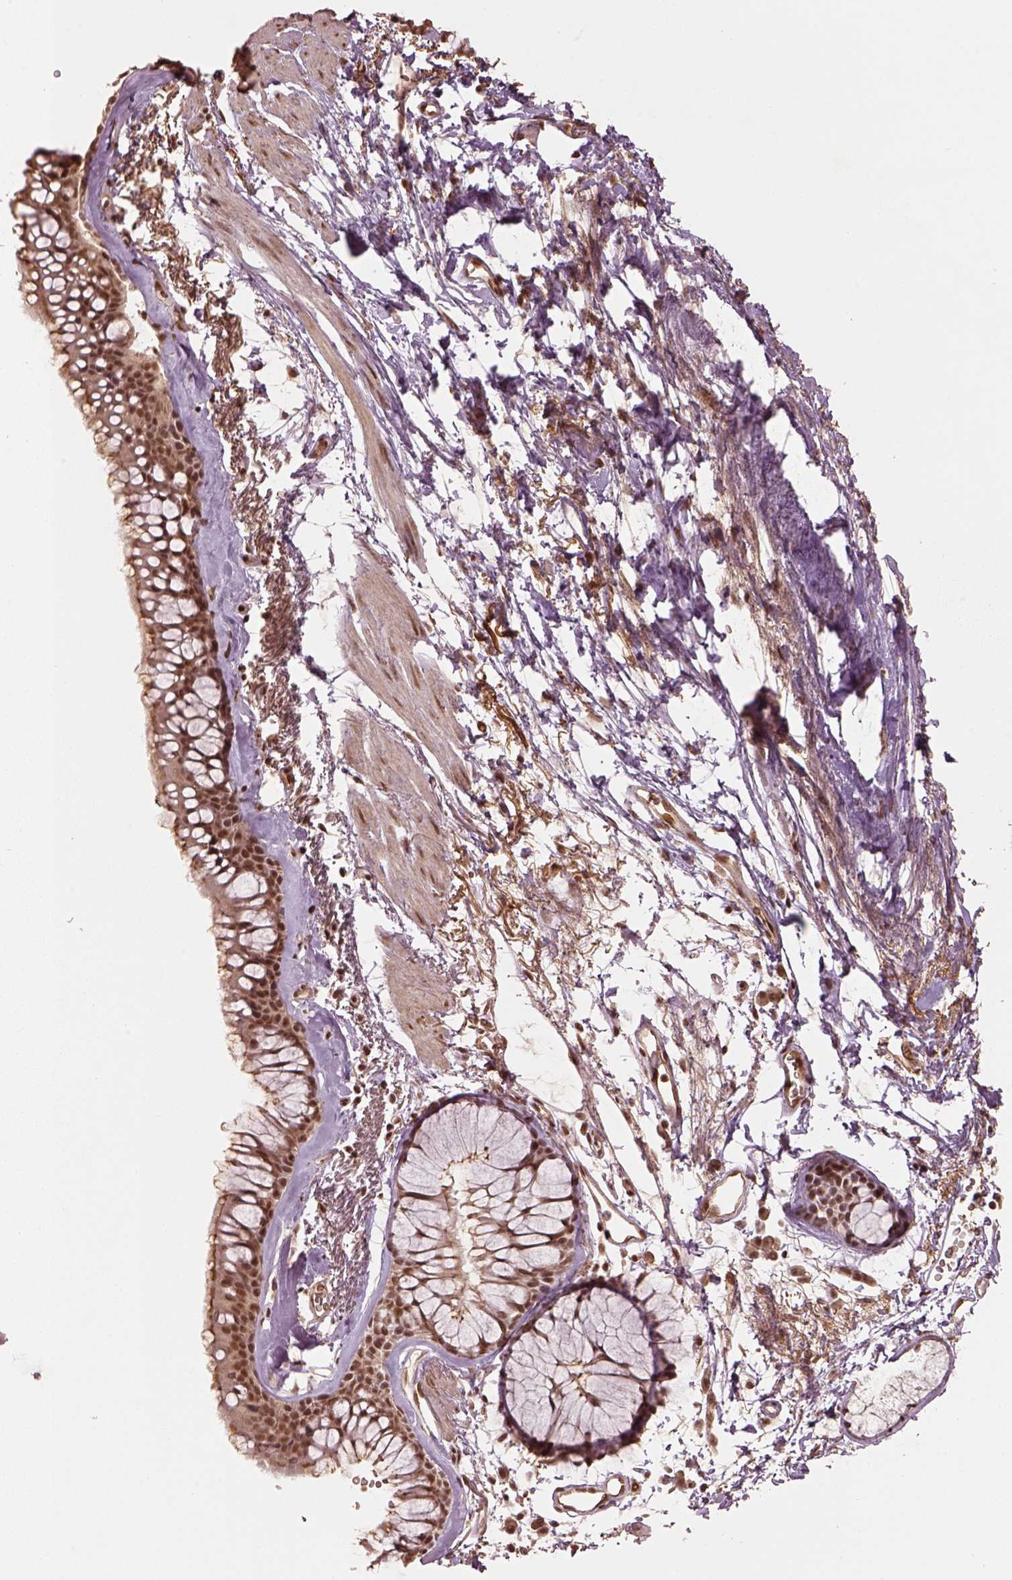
{"staining": {"intensity": "strong", "quantity": ">75%", "location": "cytoplasmic/membranous,nuclear"}, "tissue": "bronchus", "cell_type": "Respiratory epithelial cells", "image_type": "normal", "snomed": [{"axis": "morphology", "description": "Normal tissue, NOS"}, {"axis": "morphology", "description": "Squamous cell carcinoma, NOS"}, {"axis": "topography", "description": "Cartilage tissue"}, {"axis": "topography", "description": "Bronchus"}], "caption": "Strong cytoplasmic/membranous,nuclear expression is appreciated in approximately >75% of respiratory epithelial cells in unremarkable bronchus.", "gene": "BRD9", "patient": {"sex": "male", "age": 72}}